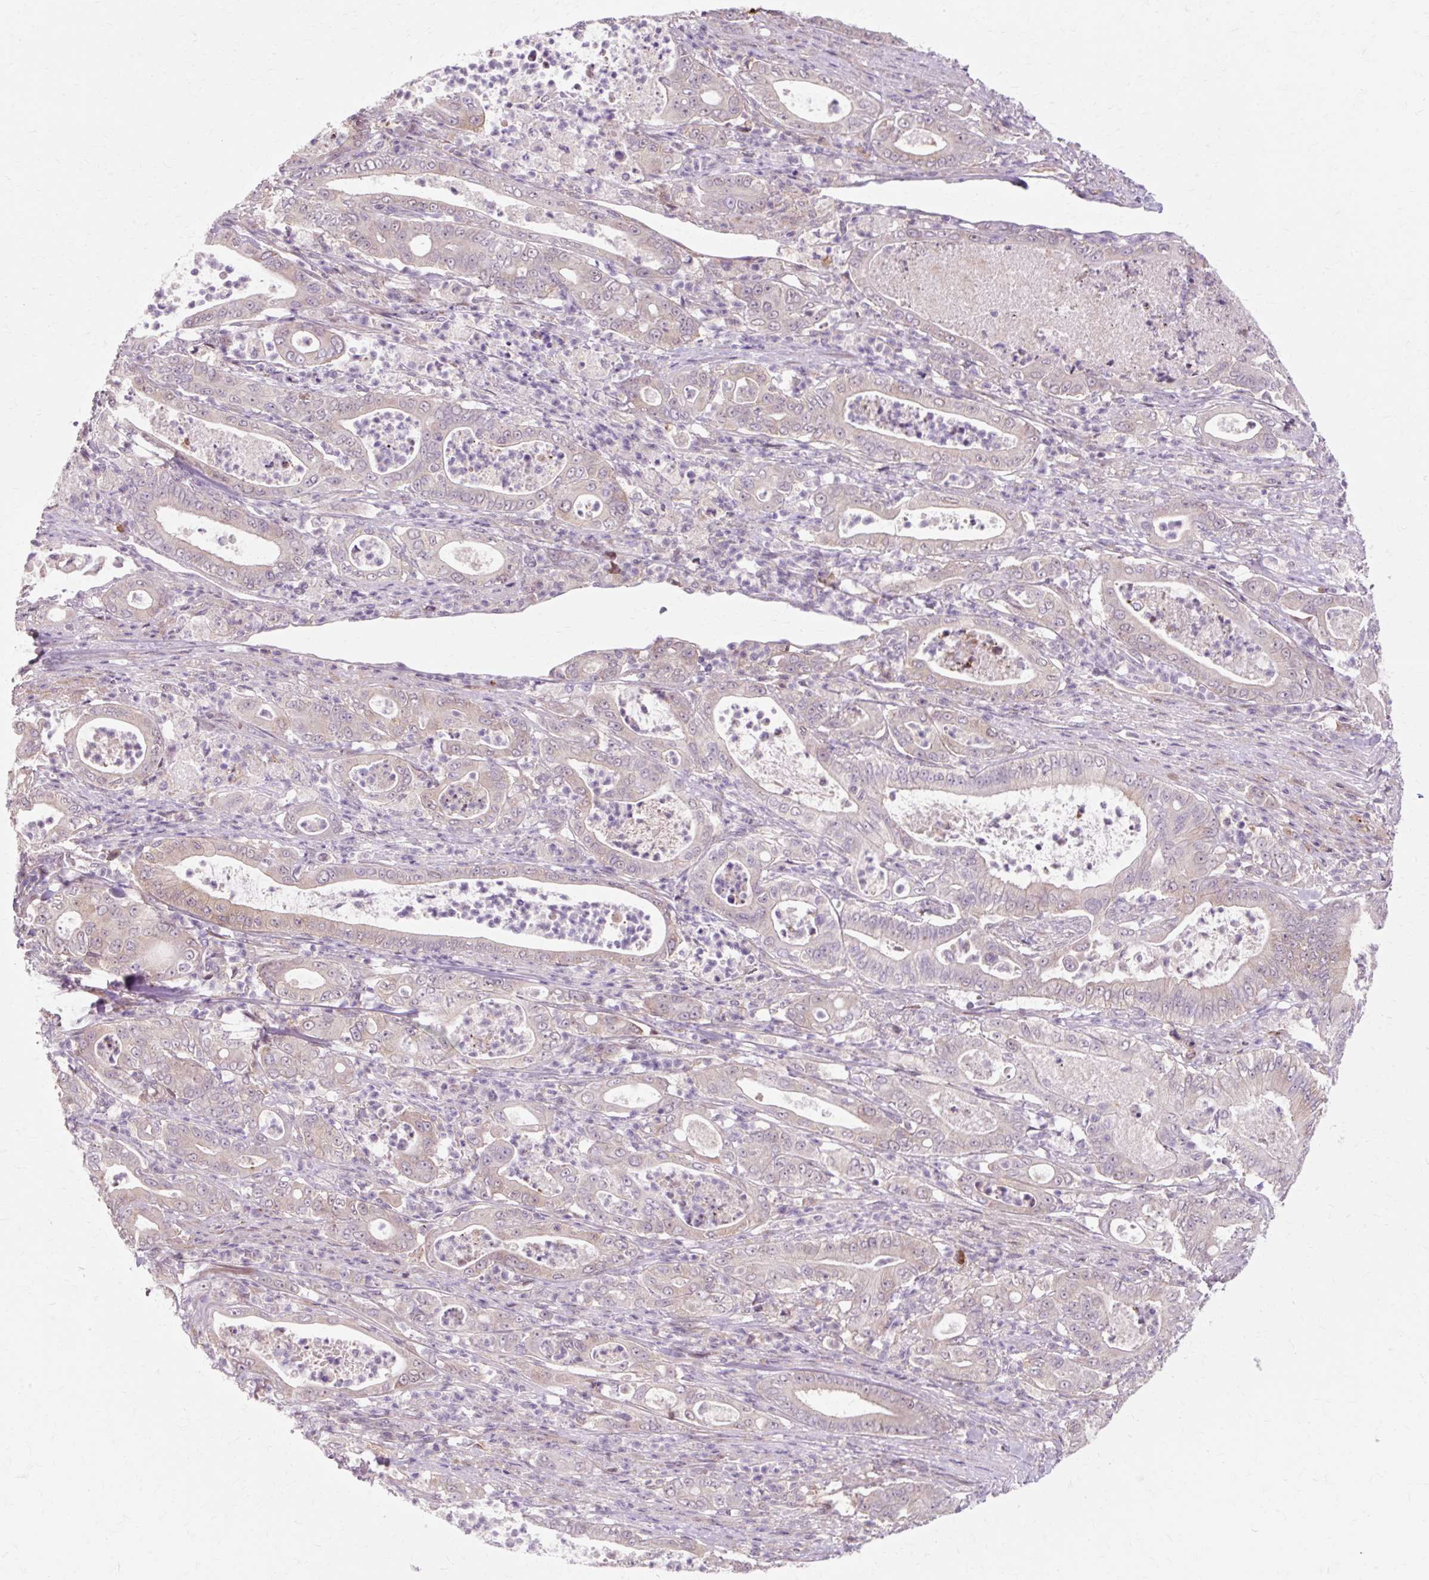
{"staining": {"intensity": "negative", "quantity": "none", "location": "none"}, "tissue": "pancreatic cancer", "cell_type": "Tumor cells", "image_type": "cancer", "snomed": [{"axis": "morphology", "description": "Adenocarcinoma, NOS"}, {"axis": "topography", "description": "Pancreas"}], "caption": "Immunohistochemistry histopathology image of neoplastic tissue: human adenocarcinoma (pancreatic) stained with DAB exhibits no significant protein staining in tumor cells.", "gene": "GEMIN2", "patient": {"sex": "male", "age": 71}}